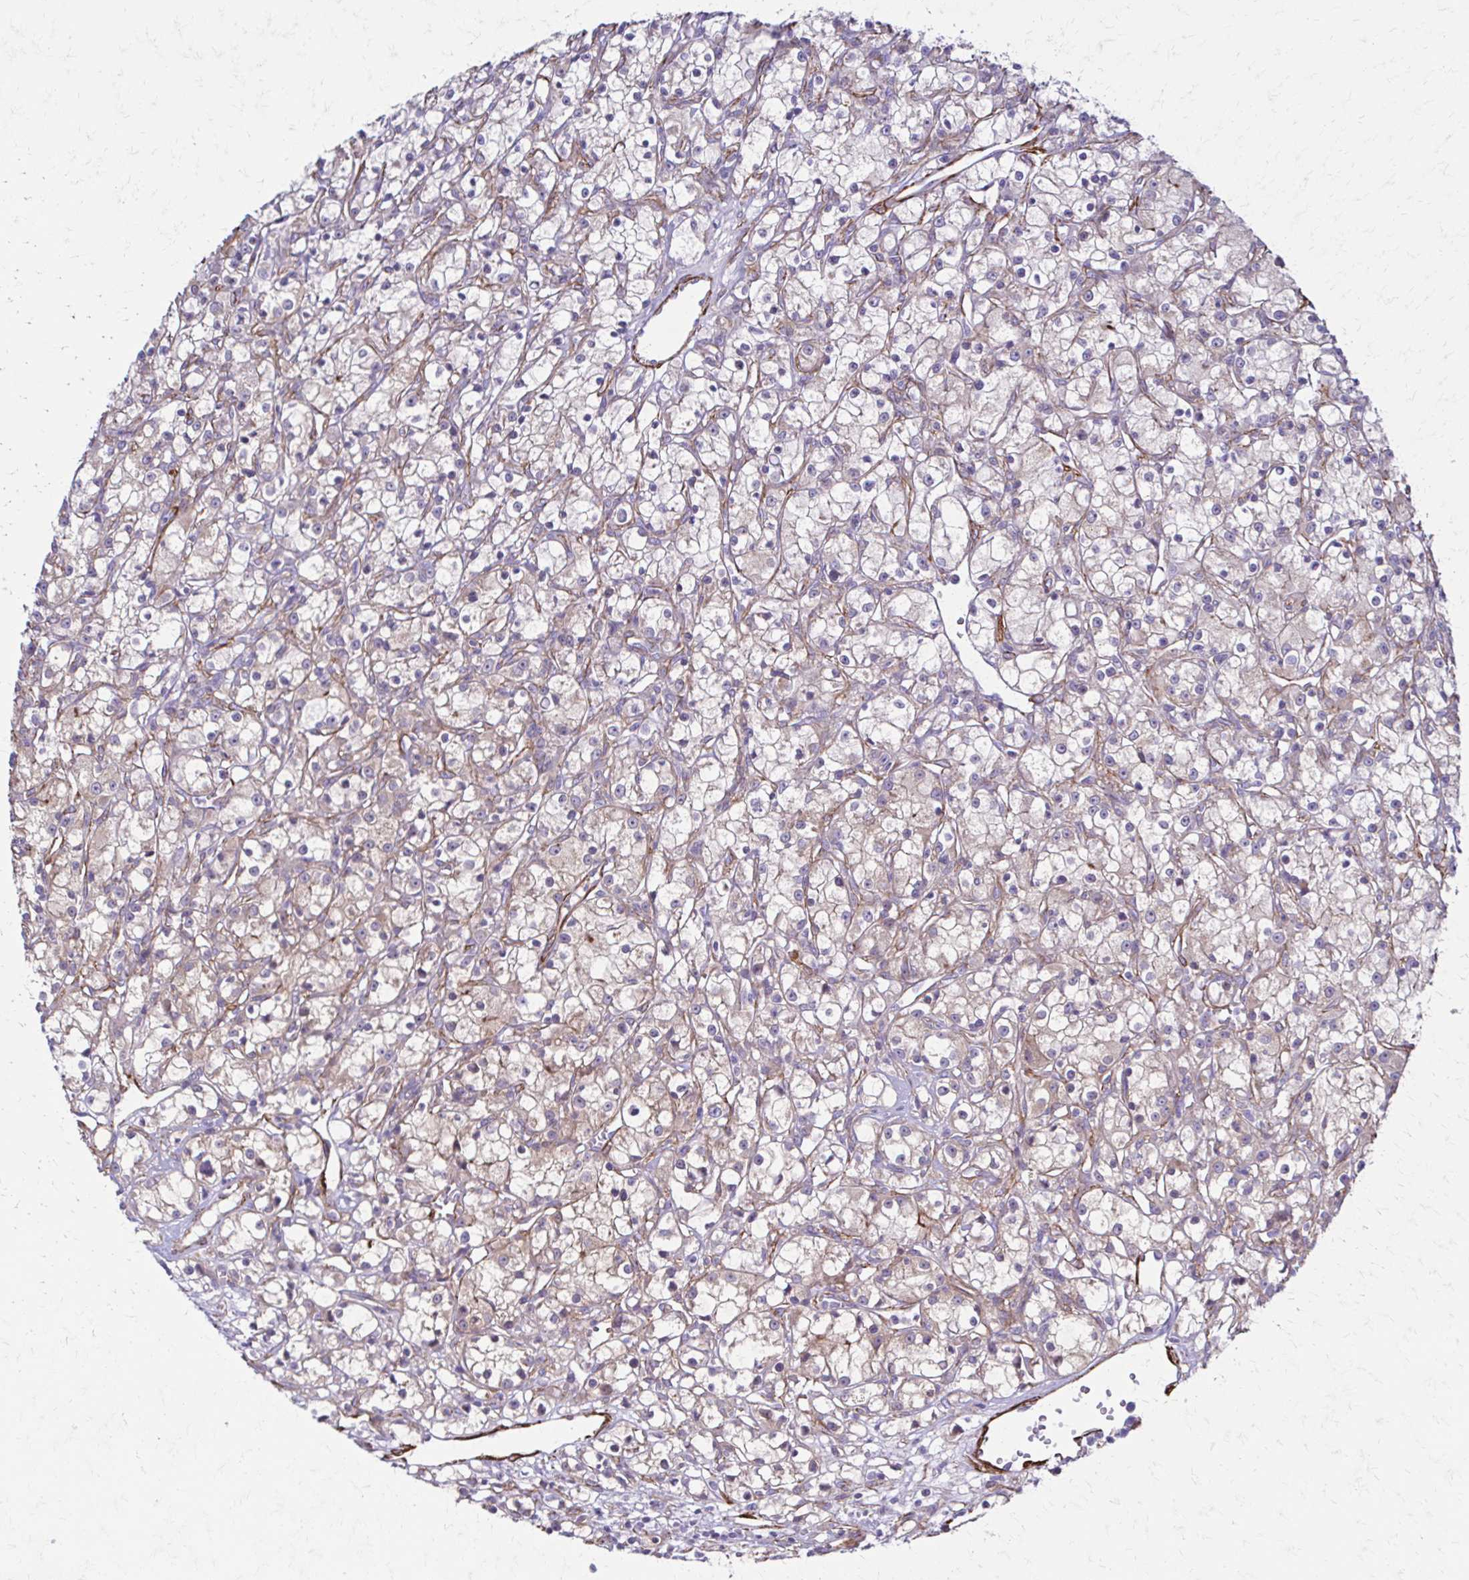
{"staining": {"intensity": "negative", "quantity": "none", "location": "none"}, "tissue": "renal cancer", "cell_type": "Tumor cells", "image_type": "cancer", "snomed": [{"axis": "morphology", "description": "Adenocarcinoma, NOS"}, {"axis": "topography", "description": "Kidney"}], "caption": "High power microscopy photomicrograph of an immunohistochemistry (IHC) photomicrograph of renal cancer, revealing no significant positivity in tumor cells.", "gene": "TIMMDC1", "patient": {"sex": "female", "age": 59}}